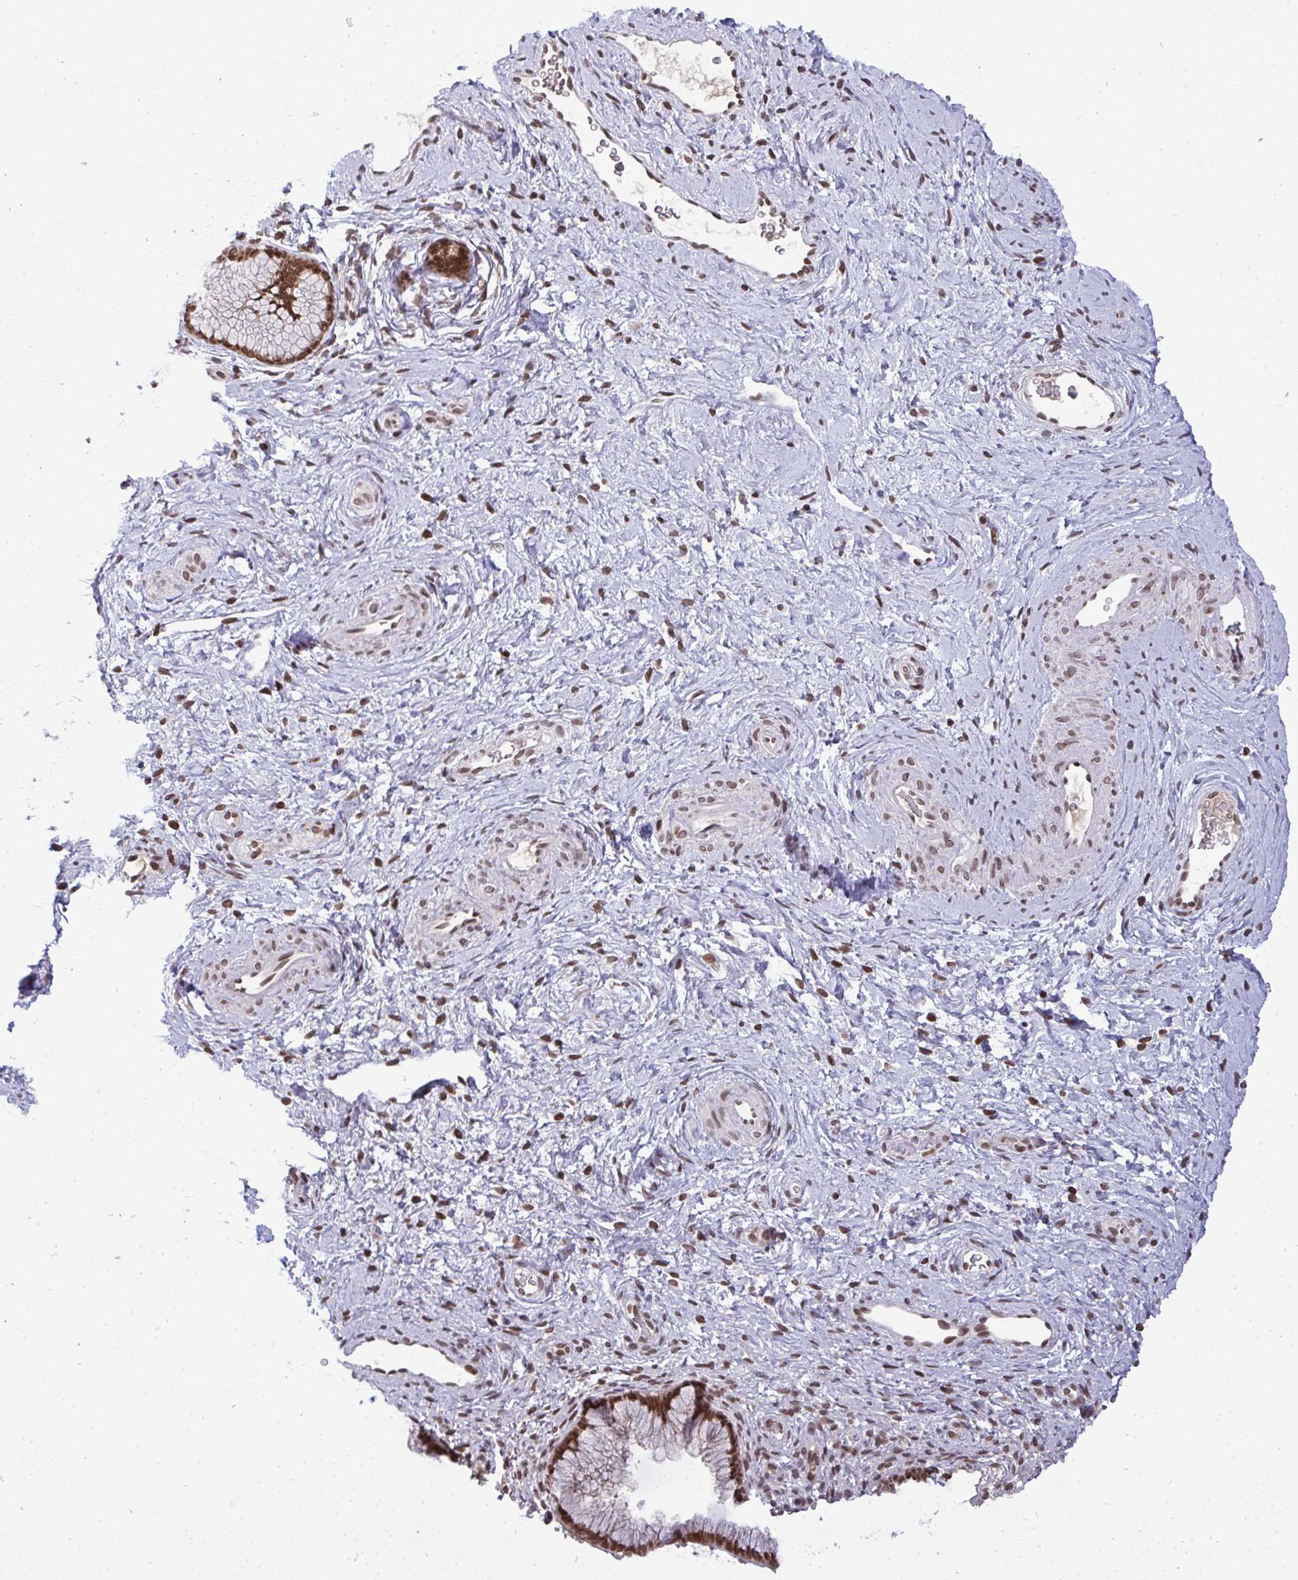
{"staining": {"intensity": "moderate", "quantity": ">75%", "location": "nuclear"}, "tissue": "cervix", "cell_type": "Glandular cells", "image_type": "normal", "snomed": [{"axis": "morphology", "description": "Normal tissue, NOS"}, {"axis": "topography", "description": "Cervix"}], "caption": "Brown immunohistochemical staining in unremarkable cervix exhibits moderate nuclear positivity in about >75% of glandular cells.", "gene": "JPT1", "patient": {"sex": "female", "age": 34}}